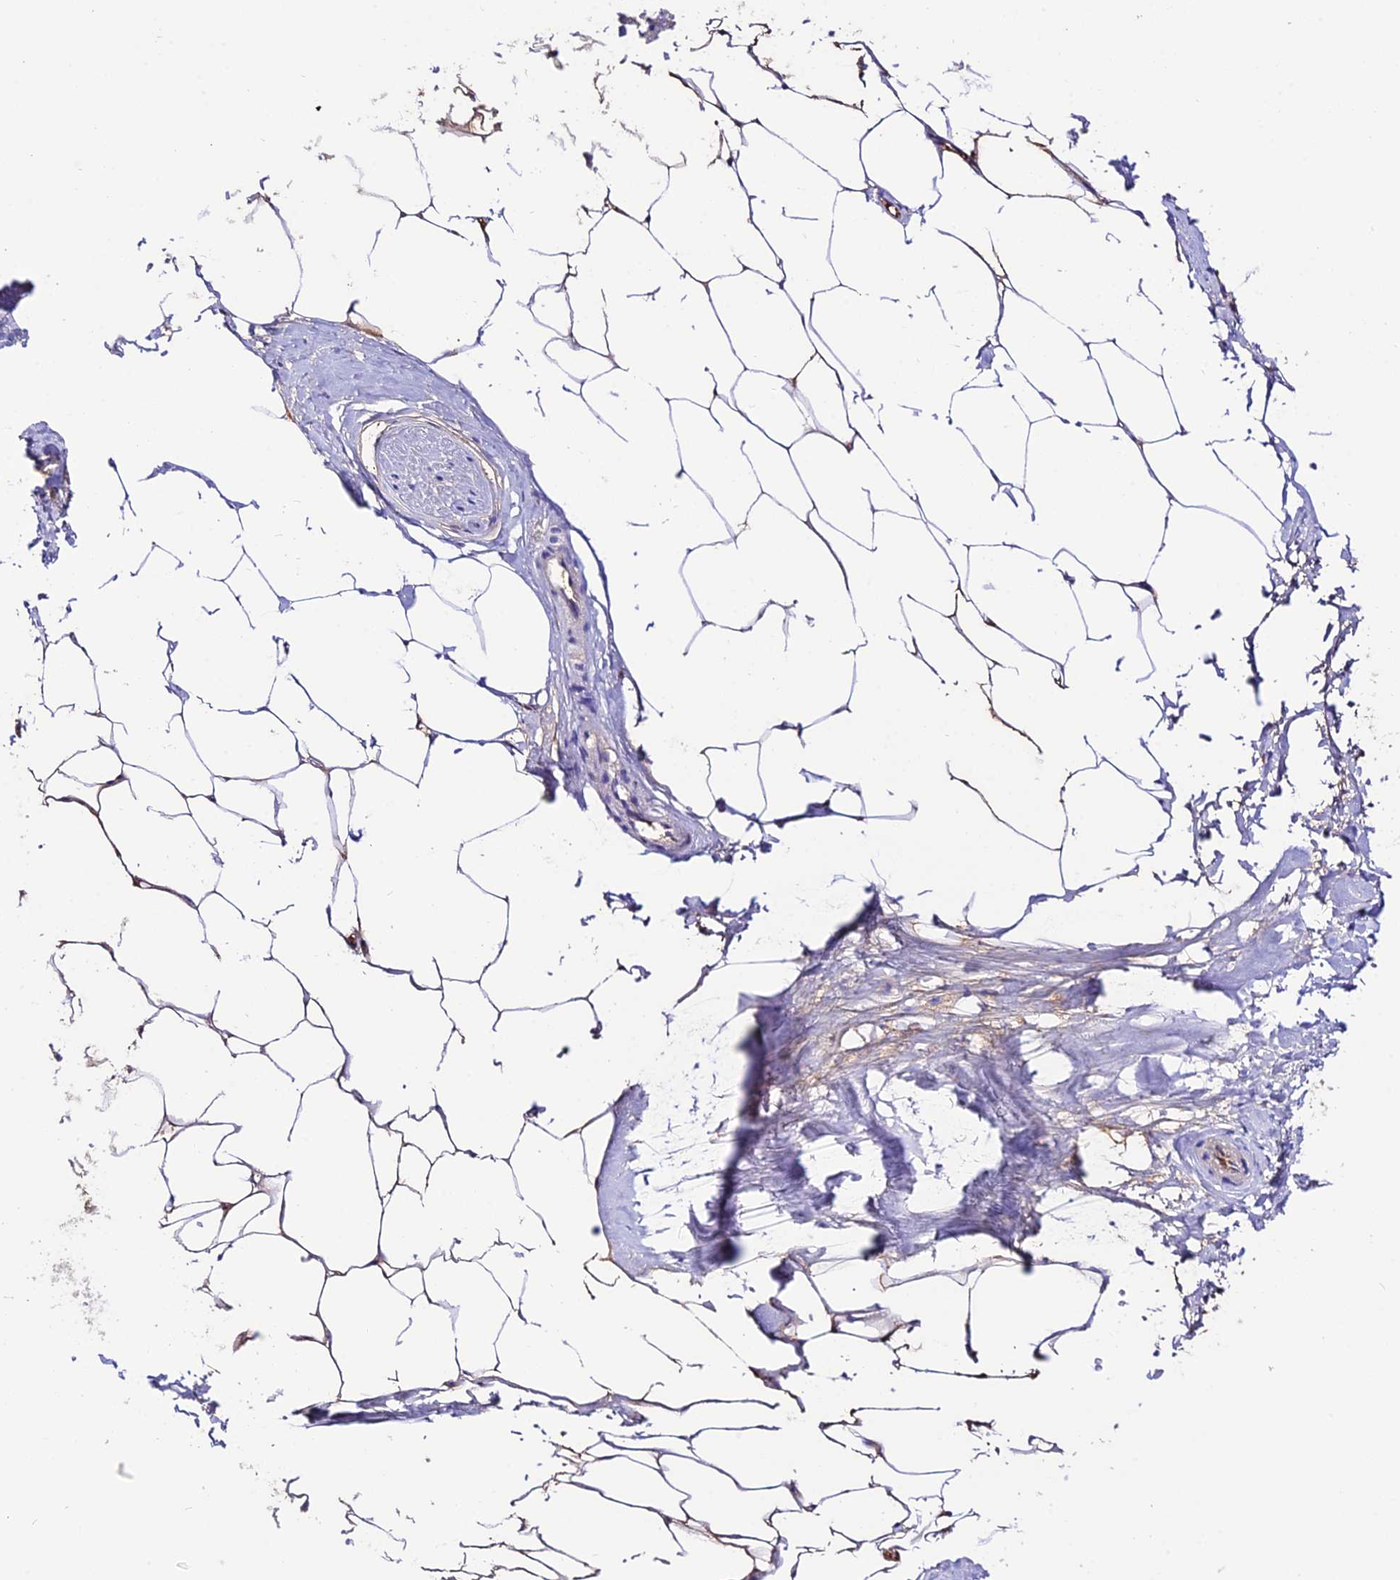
{"staining": {"intensity": "weak", "quantity": "25%-75%", "location": "cytoplasmic/membranous"}, "tissue": "adipose tissue", "cell_type": "Adipocytes", "image_type": "normal", "snomed": [{"axis": "morphology", "description": "Normal tissue, NOS"}, {"axis": "morphology", "description": "Adenocarcinoma, Low grade"}, {"axis": "topography", "description": "Prostate"}, {"axis": "topography", "description": "Peripheral nerve tissue"}], "caption": "Protein expression analysis of benign human adipose tissue reveals weak cytoplasmic/membranous positivity in about 25%-75% of adipocytes.", "gene": "NLRP9", "patient": {"sex": "male", "age": 63}}